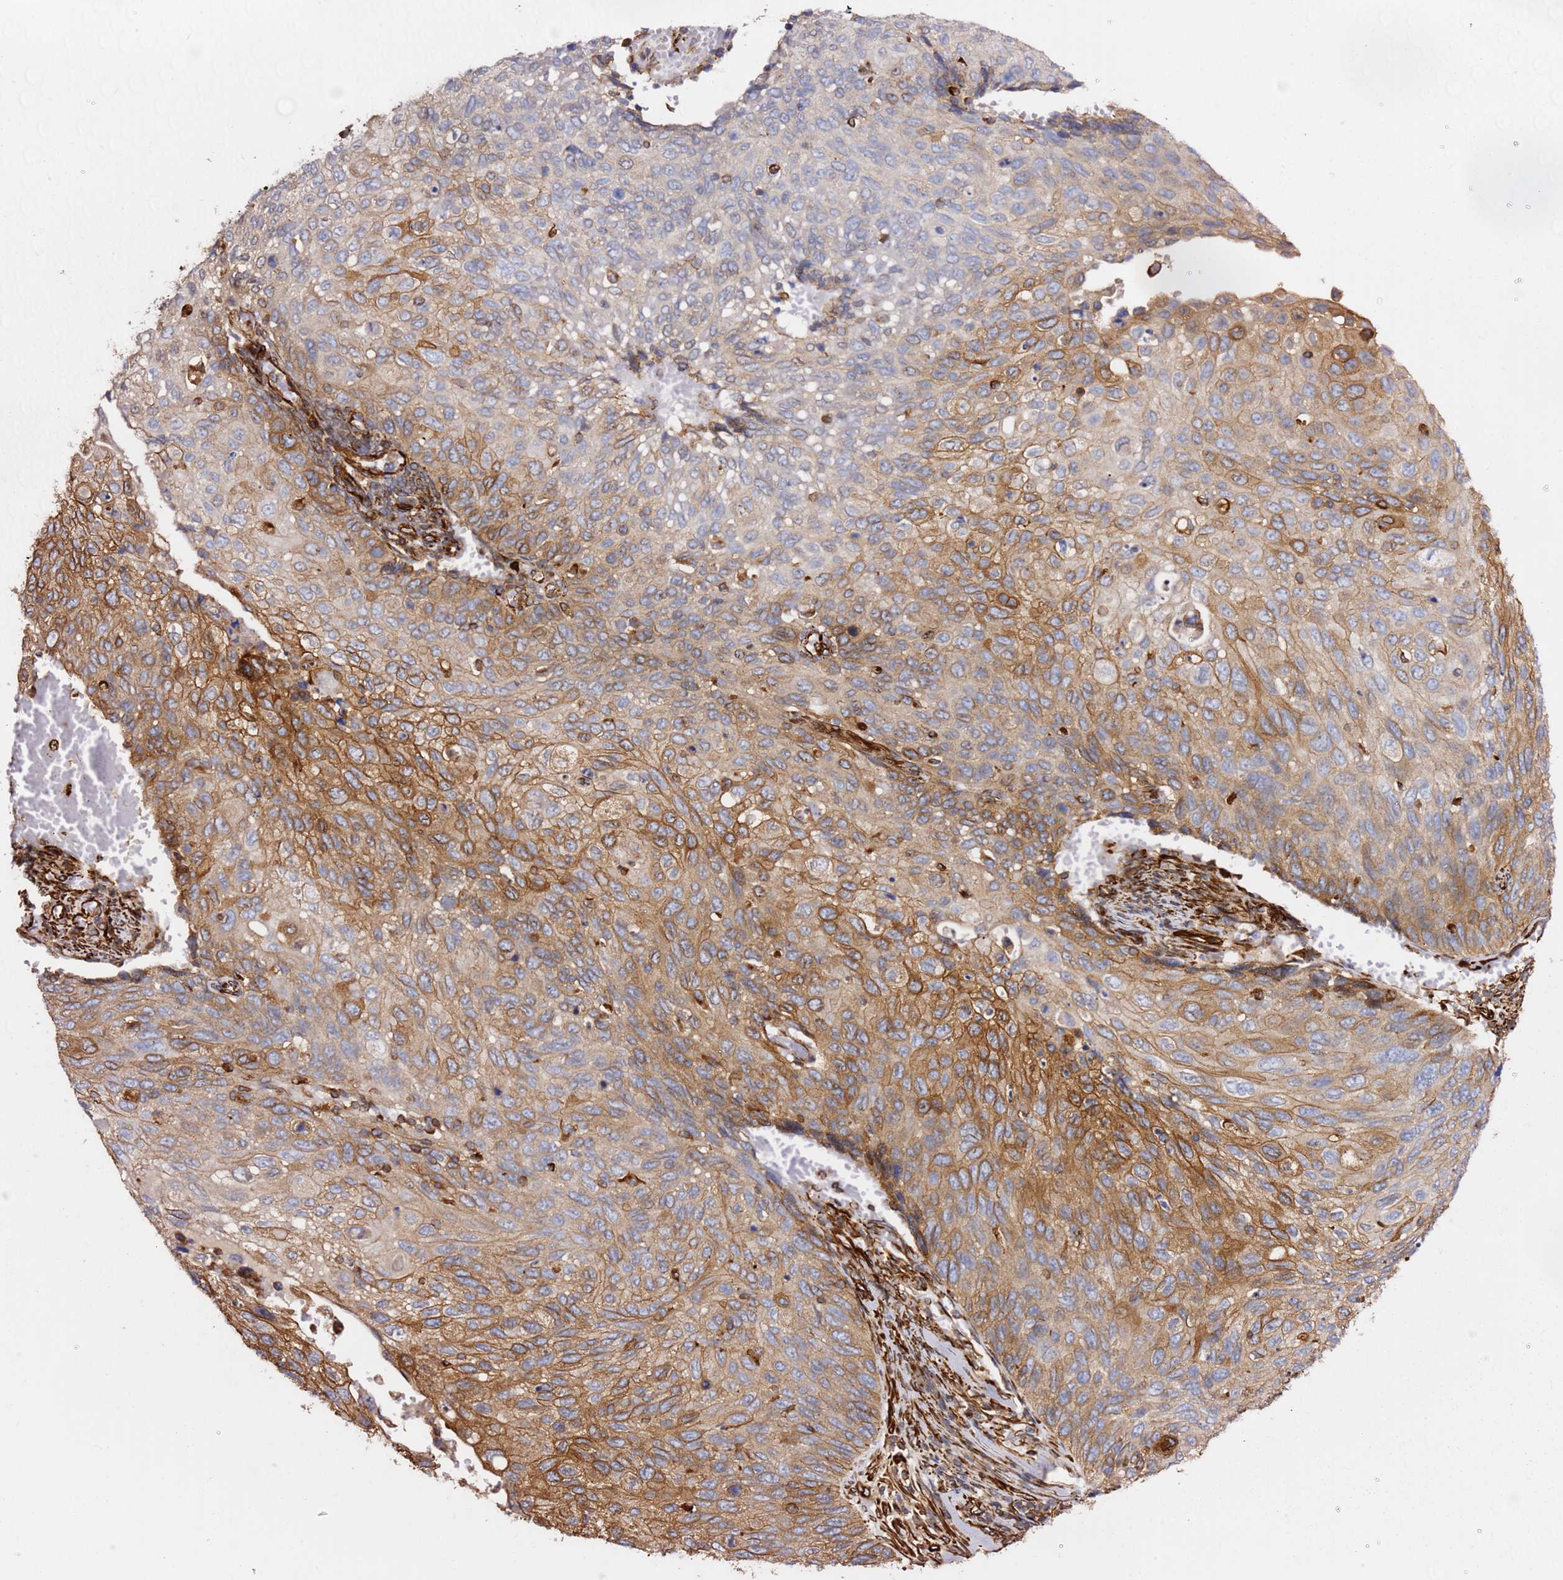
{"staining": {"intensity": "moderate", "quantity": "25%-75%", "location": "cytoplasmic/membranous"}, "tissue": "cervical cancer", "cell_type": "Tumor cells", "image_type": "cancer", "snomed": [{"axis": "morphology", "description": "Squamous cell carcinoma, NOS"}, {"axis": "topography", "description": "Cervix"}], "caption": "Immunohistochemistry of cervical squamous cell carcinoma exhibits medium levels of moderate cytoplasmic/membranous staining in approximately 25%-75% of tumor cells.", "gene": "MRGPRE", "patient": {"sex": "female", "age": 70}}